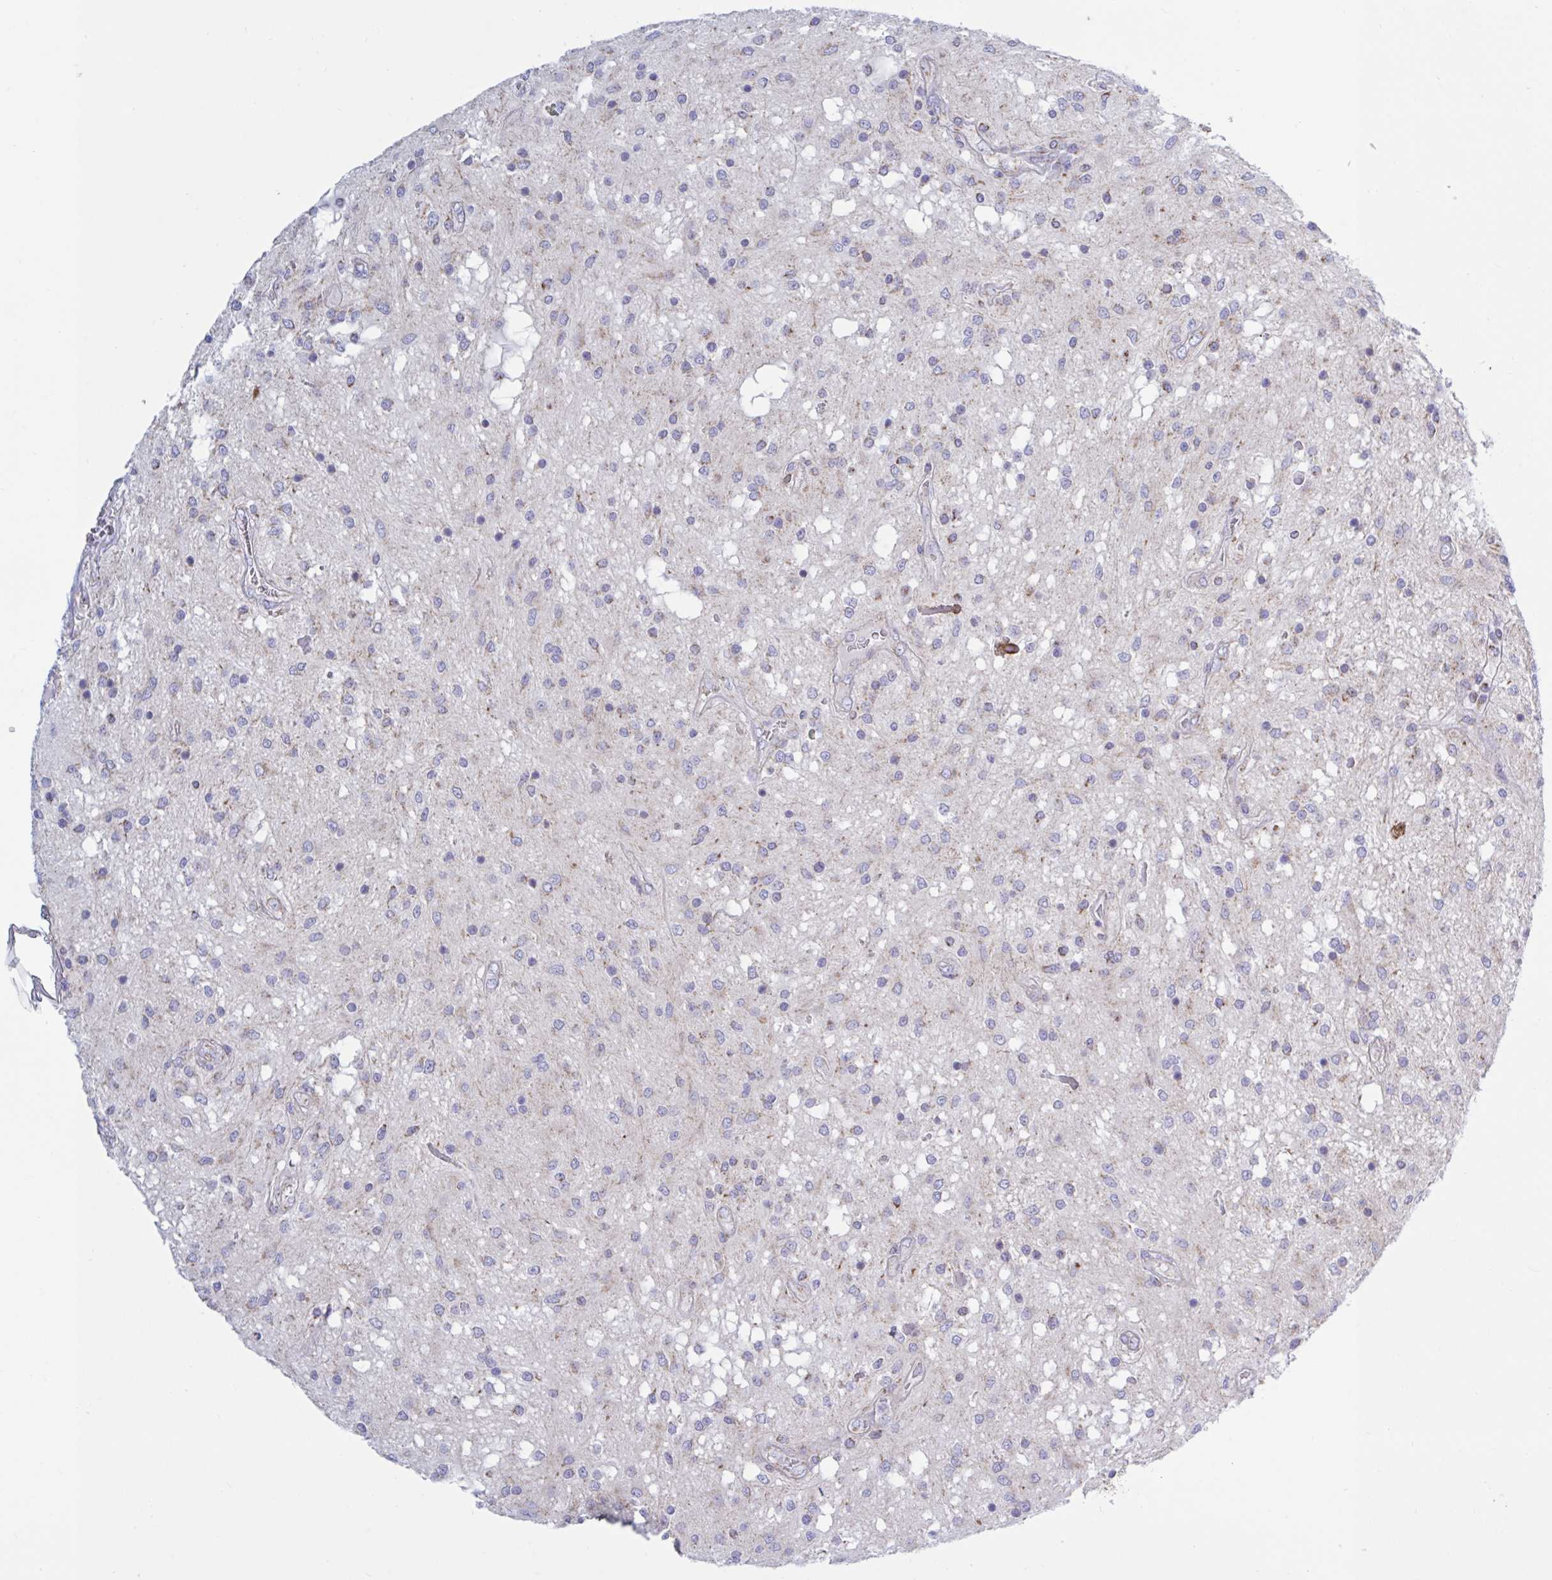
{"staining": {"intensity": "negative", "quantity": "none", "location": "none"}, "tissue": "glioma", "cell_type": "Tumor cells", "image_type": "cancer", "snomed": [{"axis": "morphology", "description": "Glioma, malignant, Low grade"}, {"axis": "topography", "description": "Cerebellum"}], "caption": "Protein analysis of glioma displays no significant staining in tumor cells.", "gene": "HSPE1", "patient": {"sex": "female", "age": 14}}